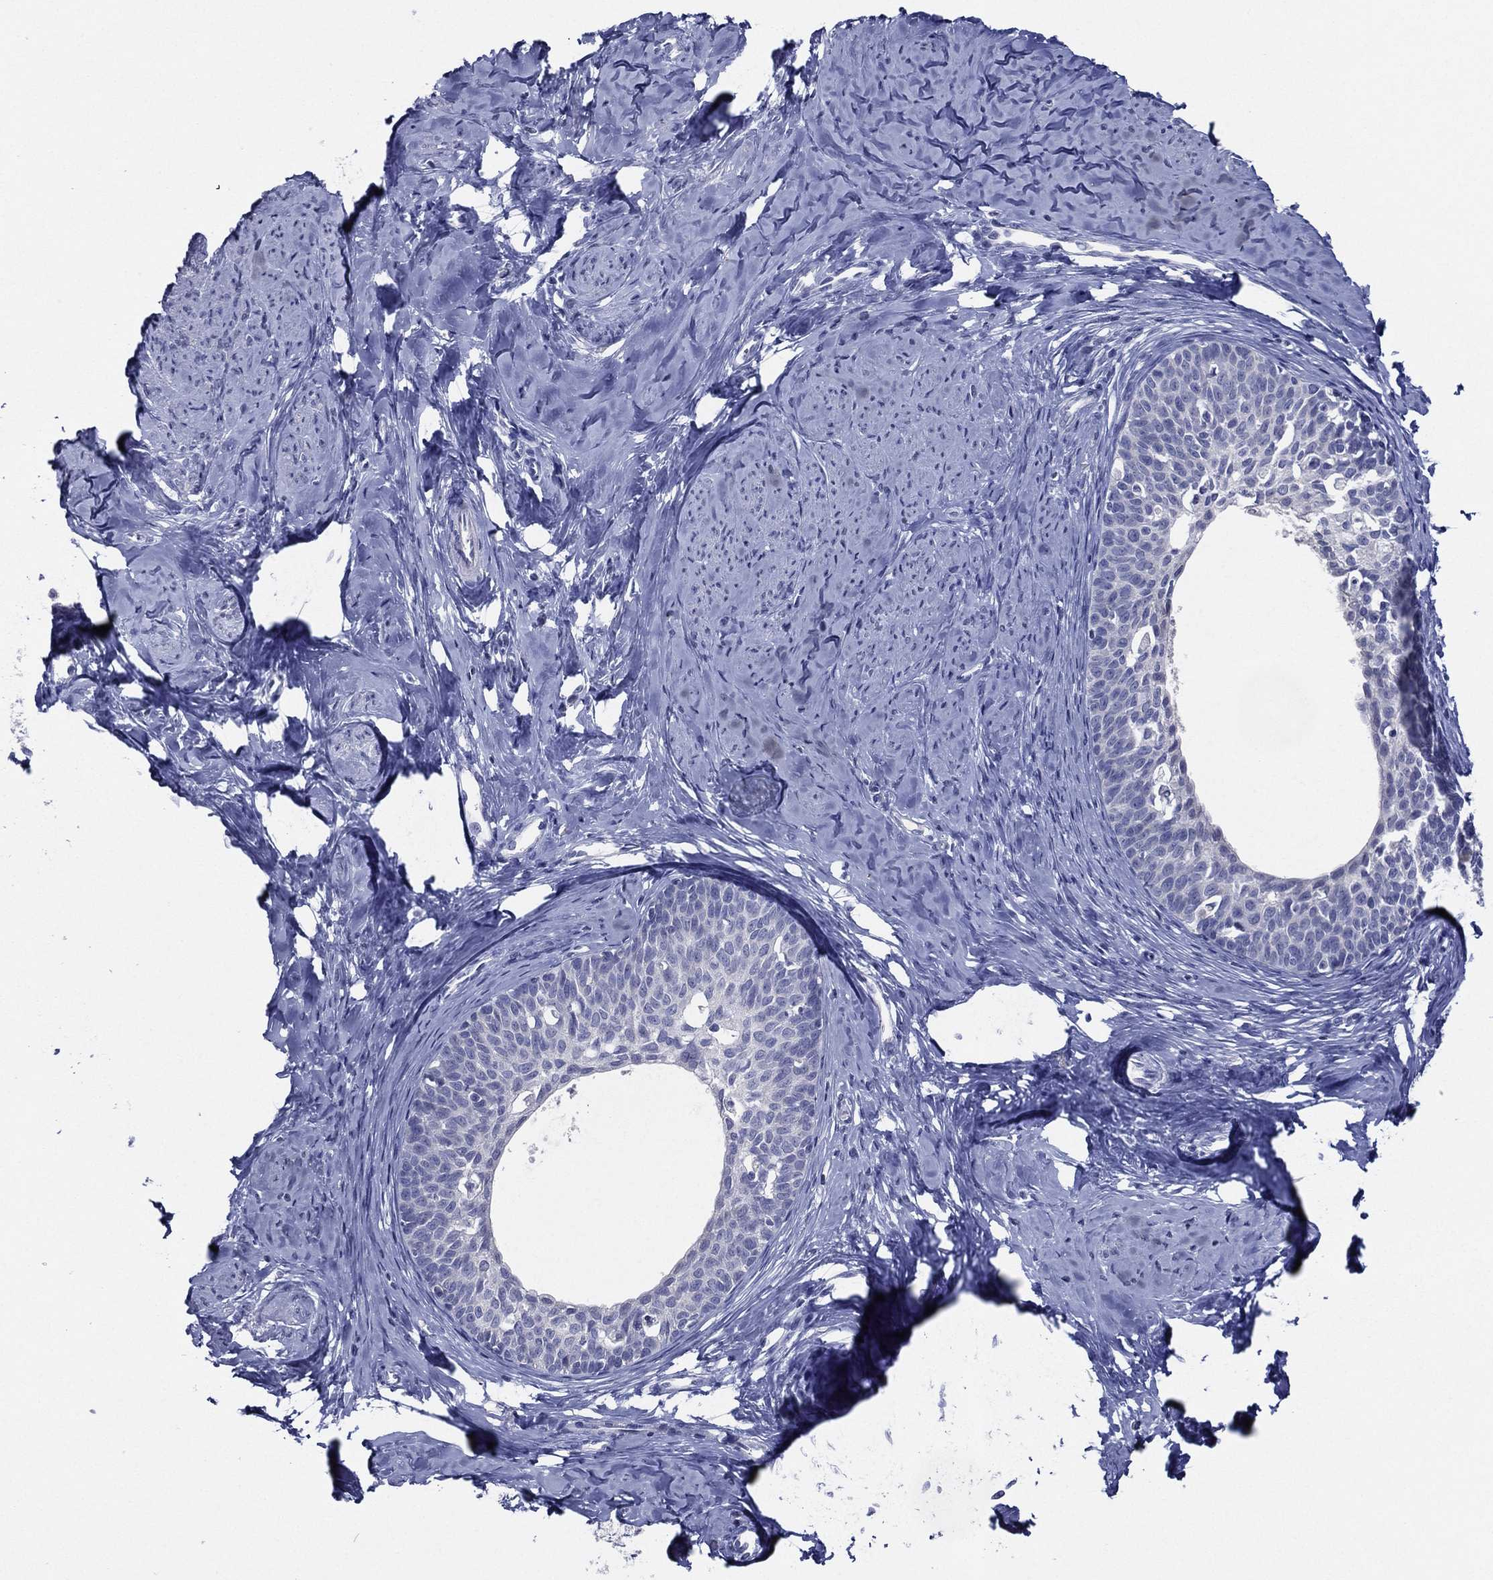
{"staining": {"intensity": "negative", "quantity": "none", "location": "none"}, "tissue": "cervical cancer", "cell_type": "Tumor cells", "image_type": "cancer", "snomed": [{"axis": "morphology", "description": "Squamous cell carcinoma, NOS"}, {"axis": "topography", "description": "Cervix"}], "caption": "An IHC image of cervical cancer is shown. There is no staining in tumor cells of cervical cancer.", "gene": "SLC13A4", "patient": {"sex": "female", "age": 51}}